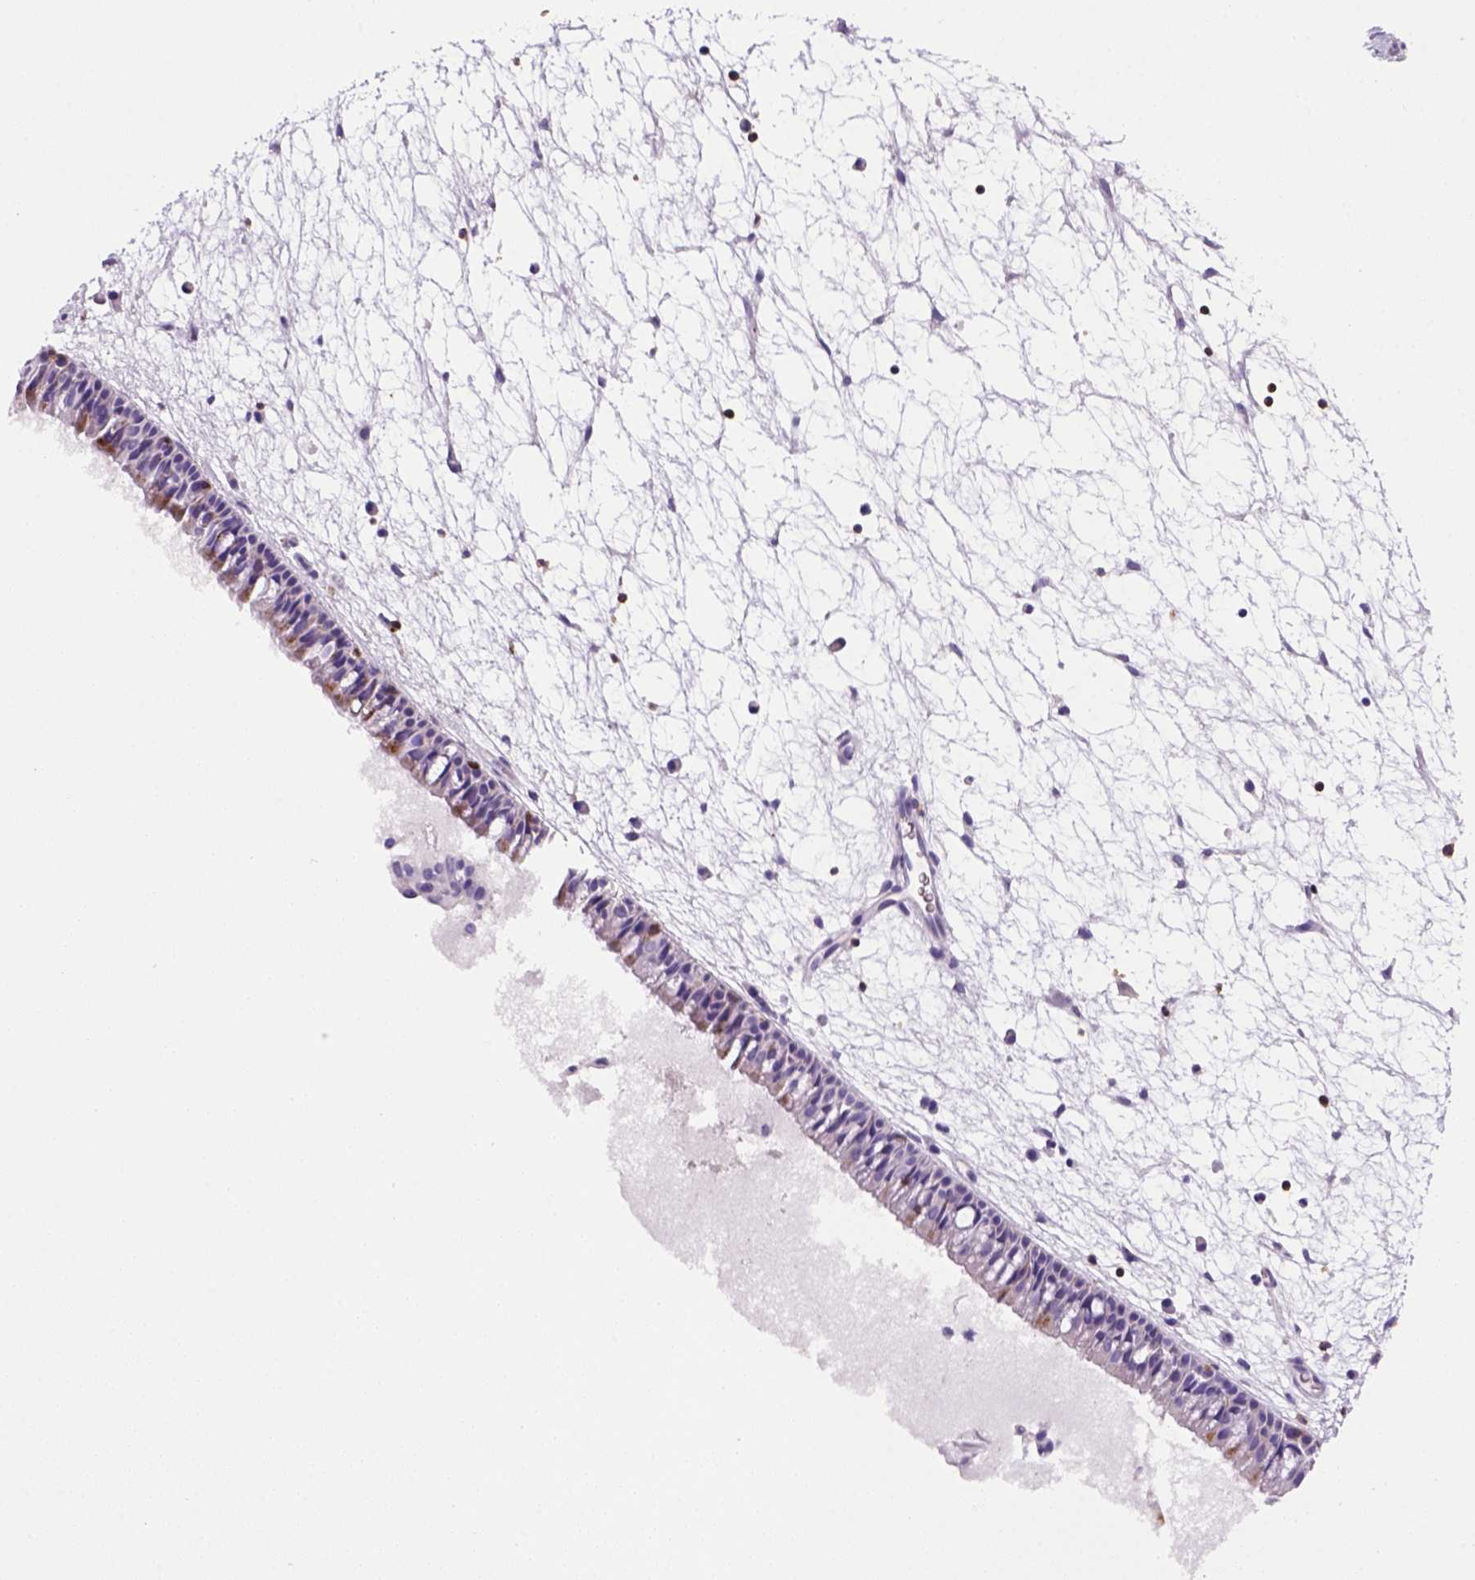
{"staining": {"intensity": "strong", "quantity": "25%-75%", "location": "cytoplasmic/membranous"}, "tissue": "nasopharynx", "cell_type": "Respiratory epithelial cells", "image_type": "normal", "snomed": [{"axis": "morphology", "description": "Normal tissue, NOS"}, {"axis": "topography", "description": "Nasopharynx"}], "caption": "IHC micrograph of normal nasopharynx: human nasopharynx stained using immunohistochemistry (IHC) shows high levels of strong protein expression localized specifically in the cytoplasmic/membranous of respiratory epithelial cells, appearing as a cytoplasmic/membranous brown color.", "gene": "CD3E", "patient": {"sex": "male", "age": 61}}